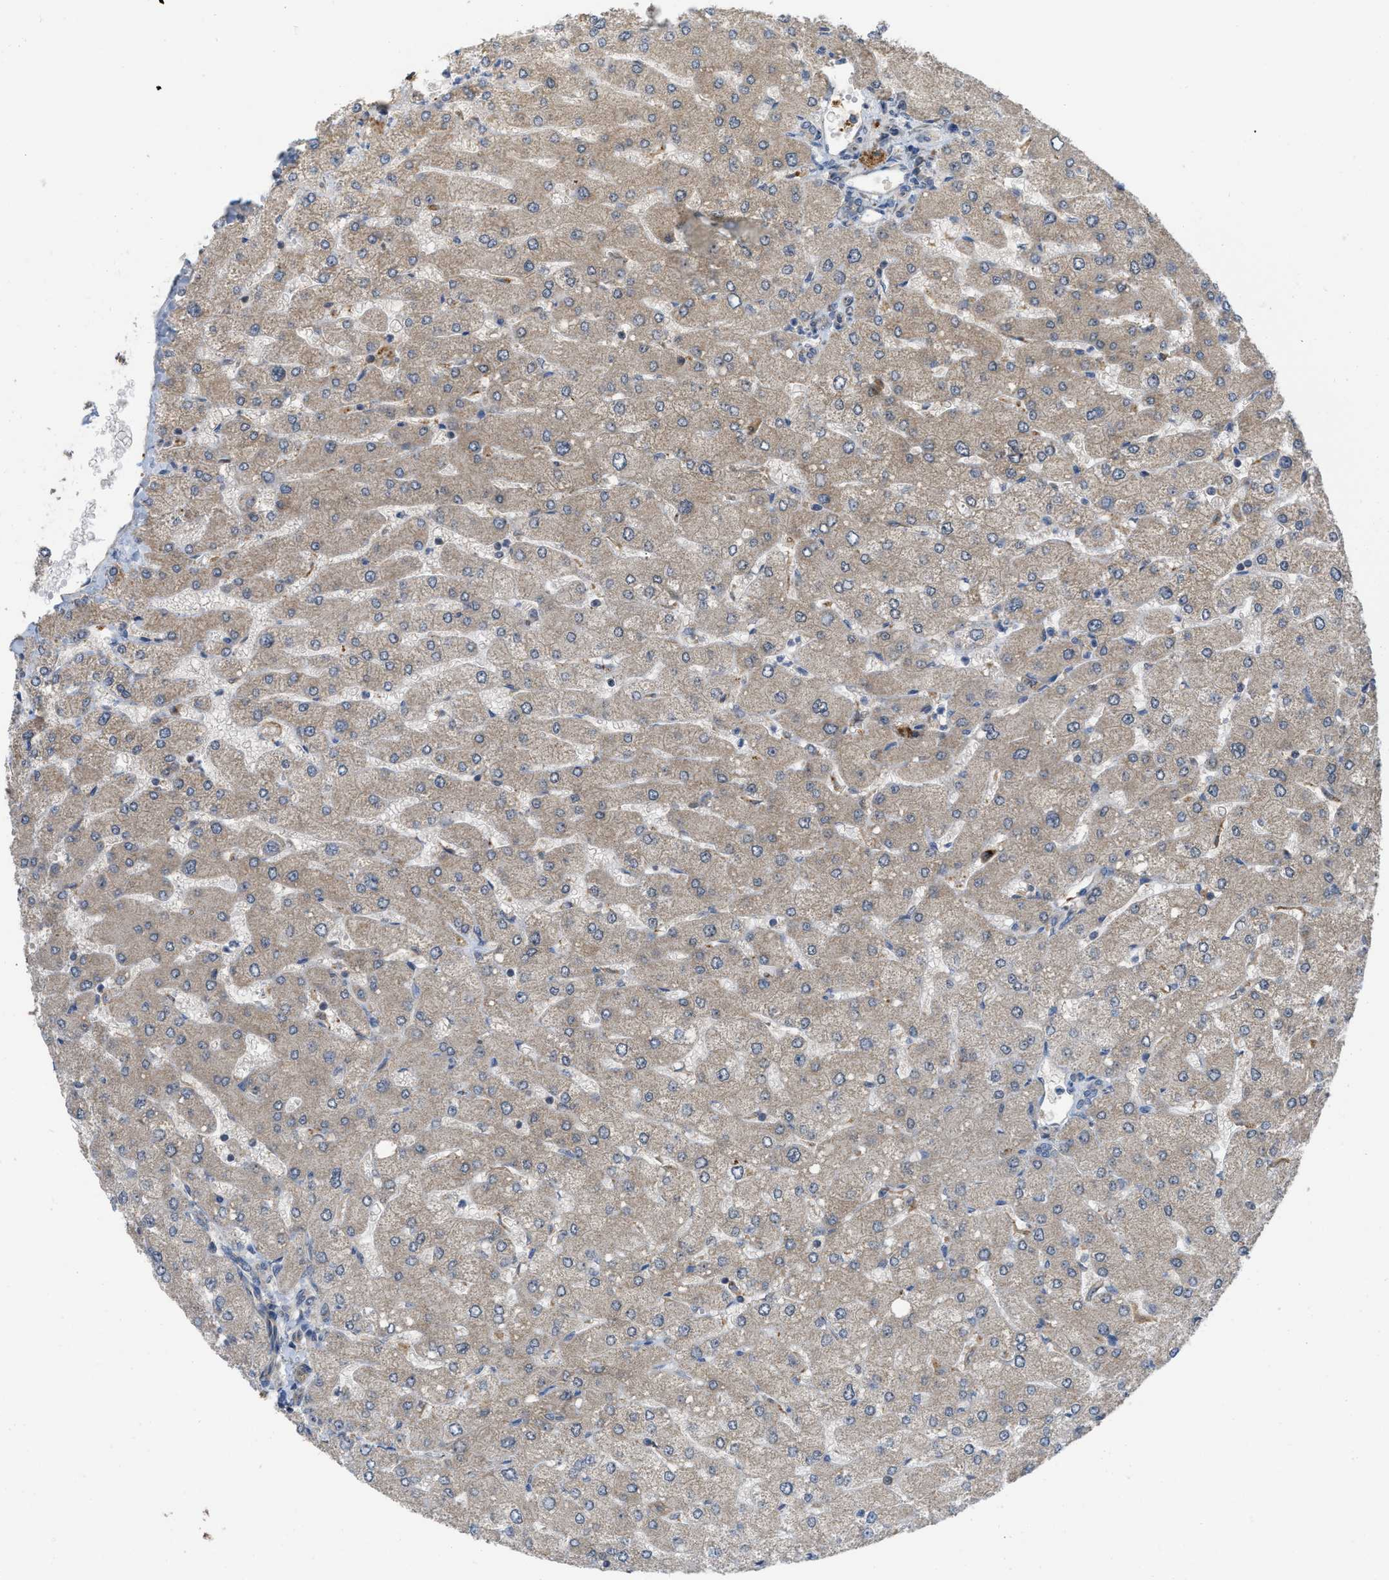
{"staining": {"intensity": "negative", "quantity": "none", "location": "none"}, "tissue": "liver", "cell_type": "Cholangiocytes", "image_type": "normal", "snomed": [{"axis": "morphology", "description": "Normal tissue, NOS"}, {"axis": "topography", "description": "Liver"}], "caption": "Immunohistochemical staining of normal liver reveals no significant staining in cholangiocytes. (Brightfield microscopy of DAB immunohistochemistry (IHC) at high magnification).", "gene": "NAPEPLD", "patient": {"sex": "male", "age": 55}}